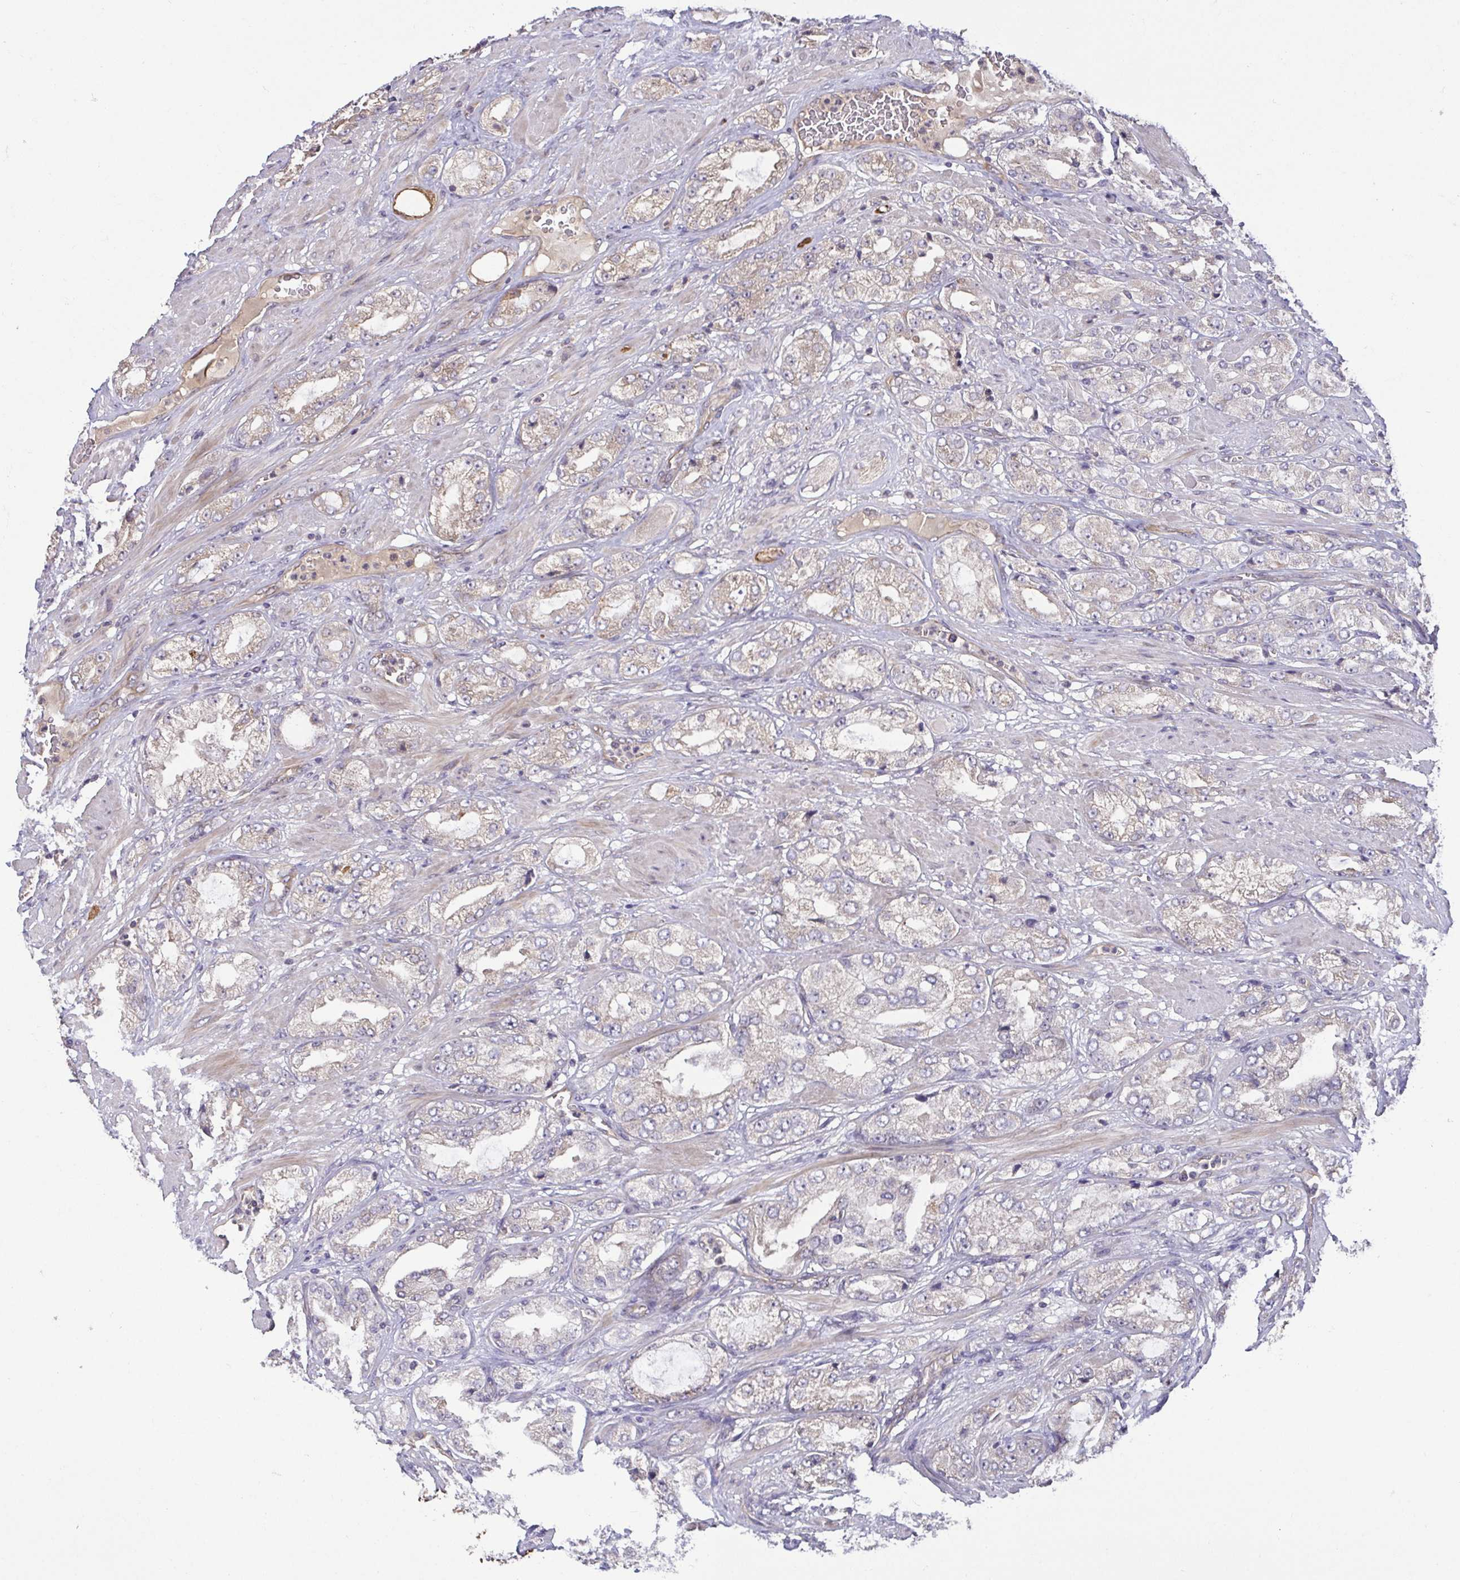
{"staining": {"intensity": "moderate", "quantity": "<25%", "location": "cytoplasmic/membranous"}, "tissue": "prostate cancer", "cell_type": "Tumor cells", "image_type": "cancer", "snomed": [{"axis": "morphology", "description": "Adenocarcinoma, High grade"}, {"axis": "topography", "description": "Prostate"}], "caption": "The immunohistochemical stain labels moderate cytoplasmic/membranous expression in tumor cells of prostate high-grade adenocarcinoma tissue. (brown staining indicates protein expression, while blue staining denotes nuclei).", "gene": "OSBPL7", "patient": {"sex": "male", "age": 68}}